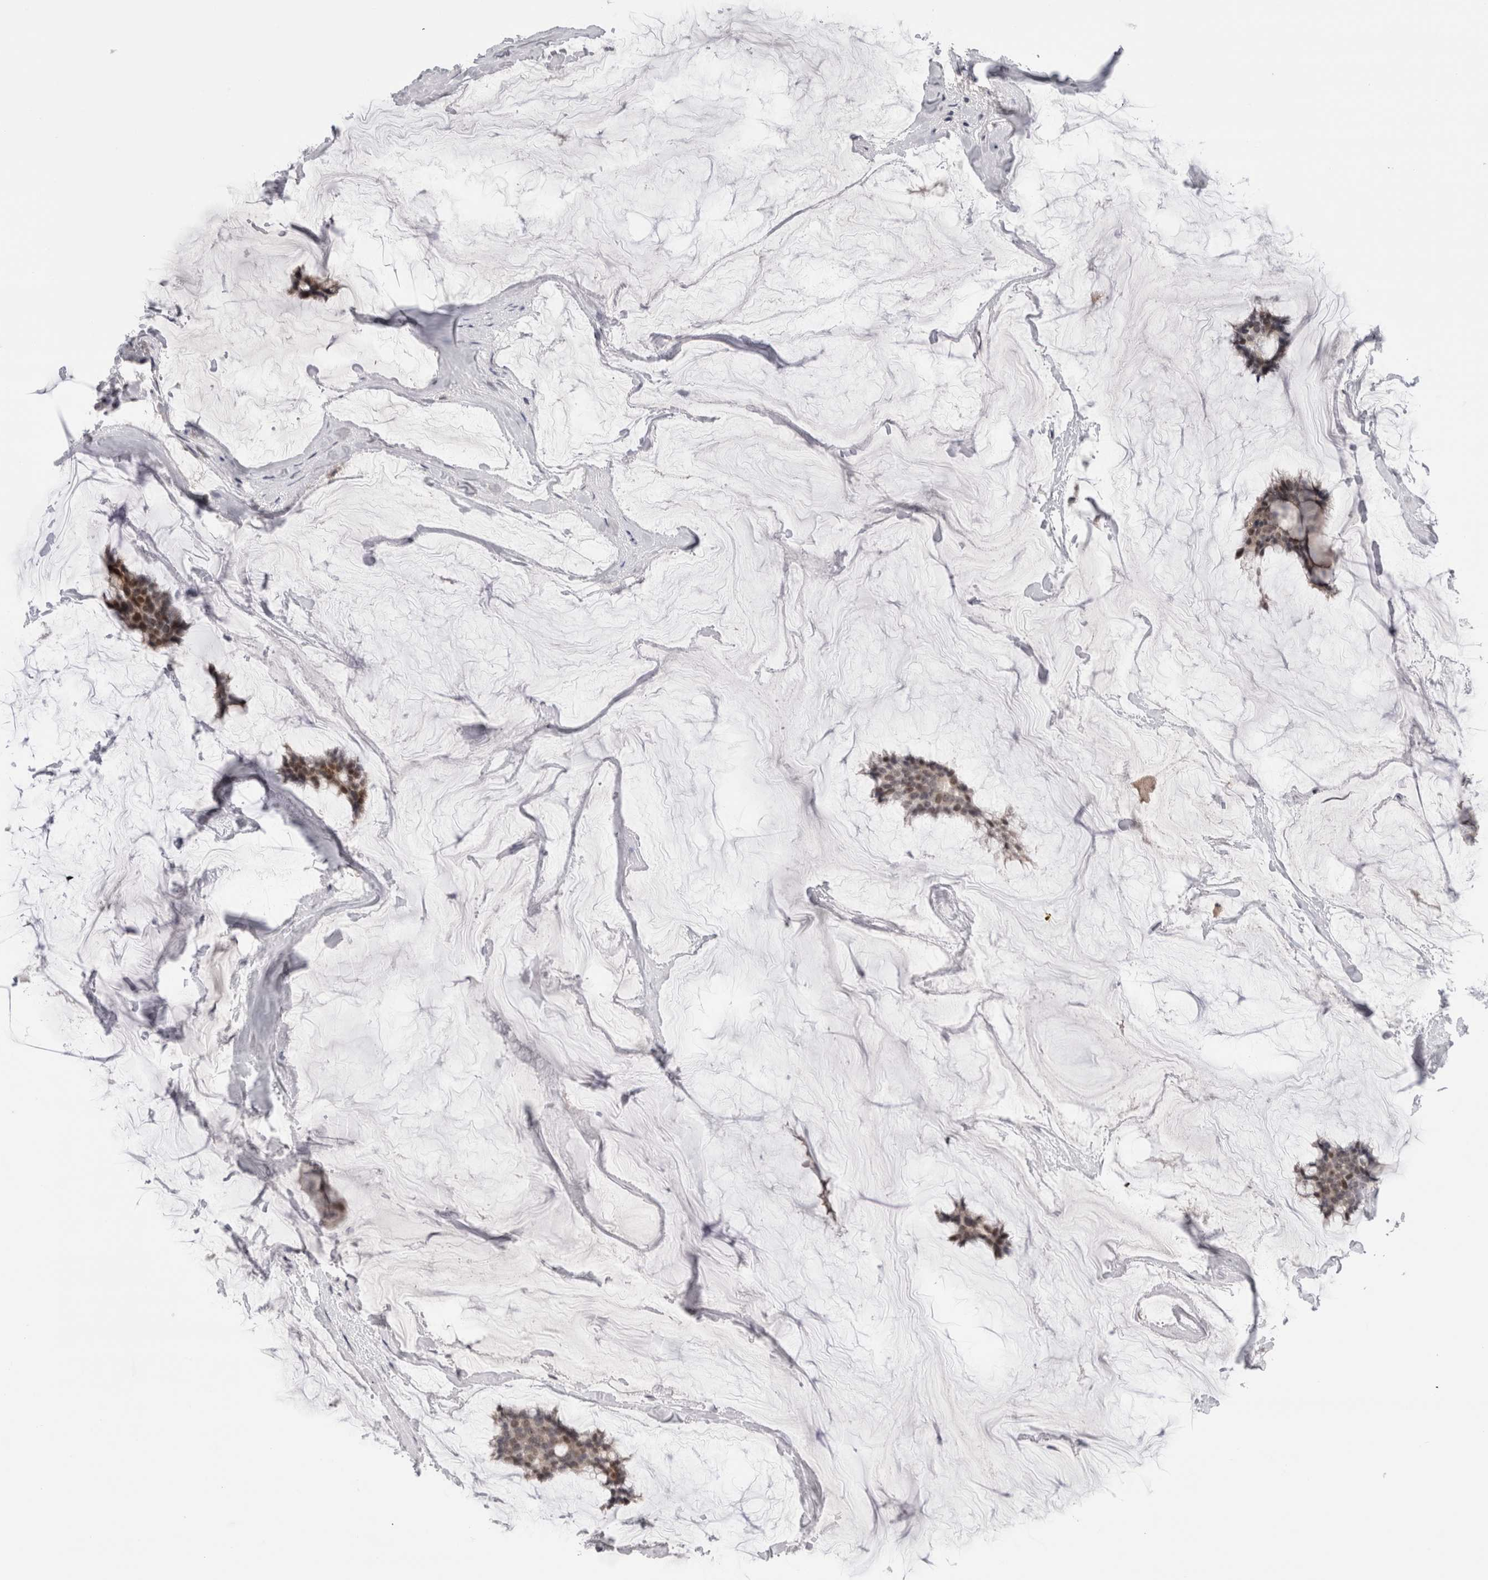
{"staining": {"intensity": "moderate", "quantity": ">75%", "location": "nuclear"}, "tissue": "breast cancer", "cell_type": "Tumor cells", "image_type": "cancer", "snomed": [{"axis": "morphology", "description": "Duct carcinoma"}, {"axis": "topography", "description": "Breast"}], "caption": "This micrograph demonstrates breast cancer stained with IHC to label a protein in brown. The nuclear of tumor cells show moderate positivity for the protein. Nuclei are counter-stained blue.", "gene": "ZNF521", "patient": {"sex": "female", "age": 93}}